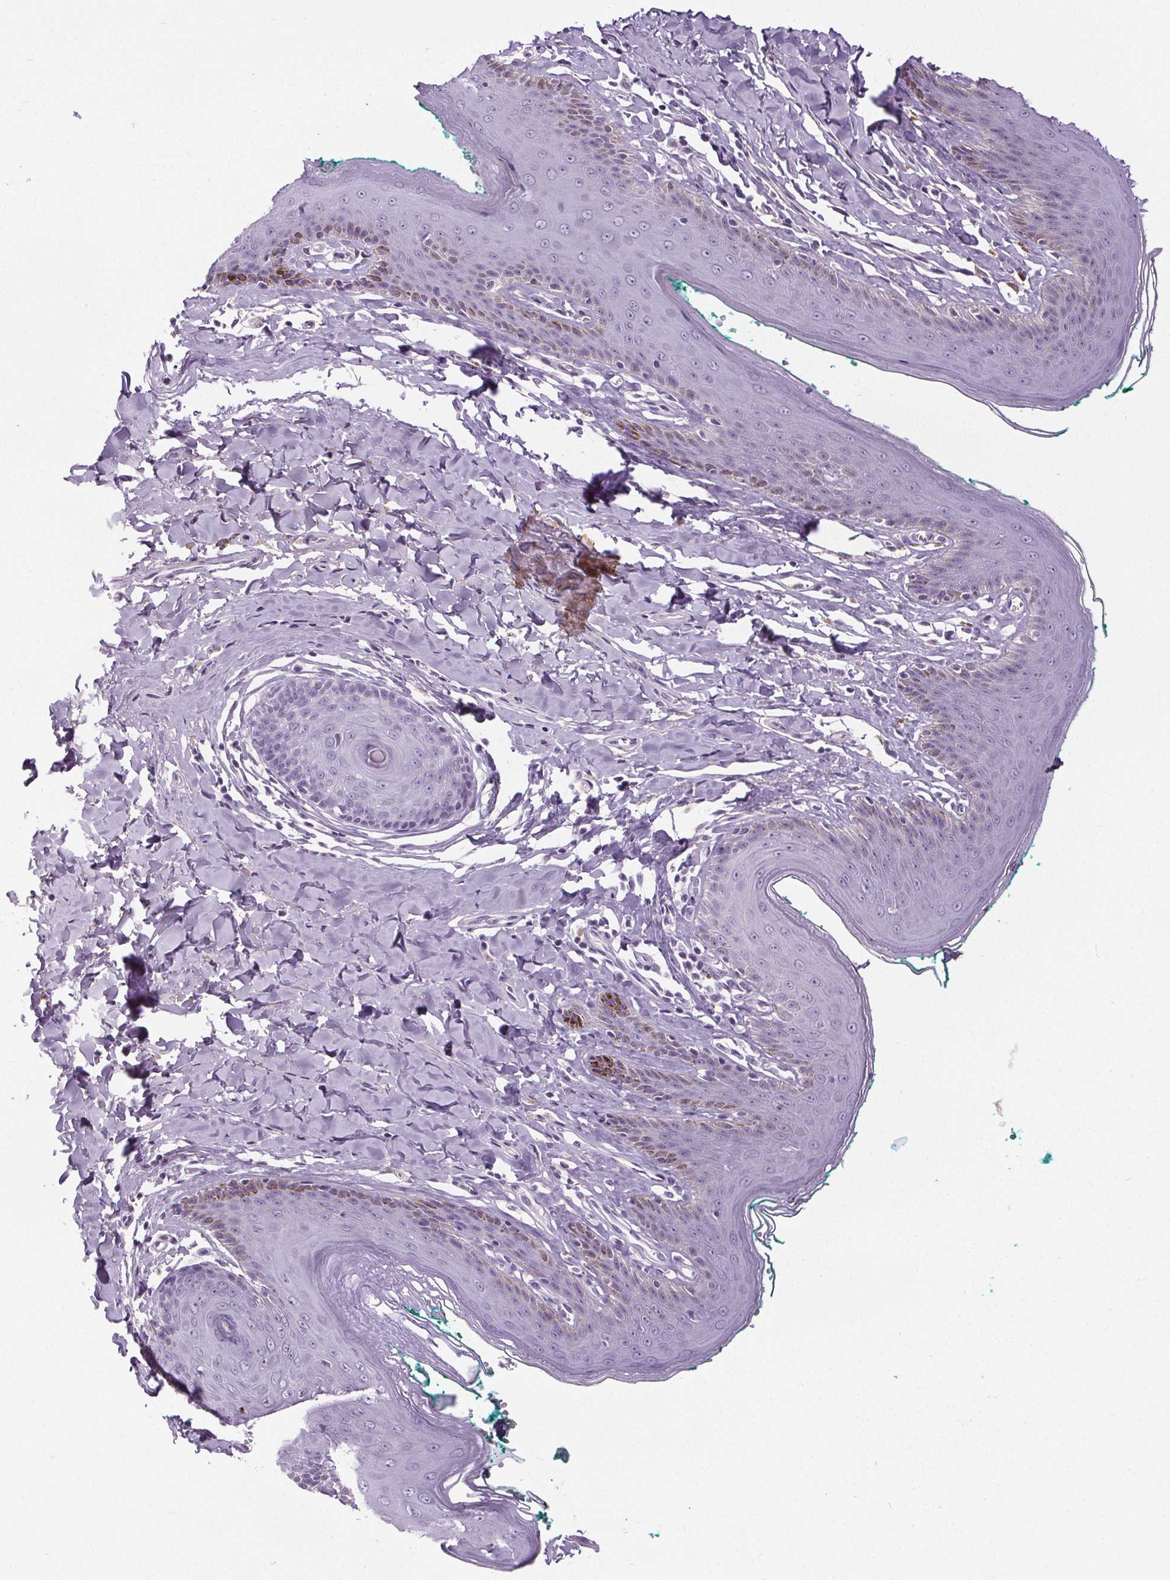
{"staining": {"intensity": "negative", "quantity": "none", "location": "none"}, "tissue": "skin", "cell_type": "Epidermal cells", "image_type": "normal", "snomed": [{"axis": "morphology", "description": "Normal tissue, NOS"}, {"axis": "topography", "description": "Vulva"}, {"axis": "topography", "description": "Peripheral nerve tissue"}], "caption": "This is an immunohistochemistry micrograph of normal human skin. There is no staining in epidermal cells.", "gene": "TMEM240", "patient": {"sex": "female", "age": 66}}